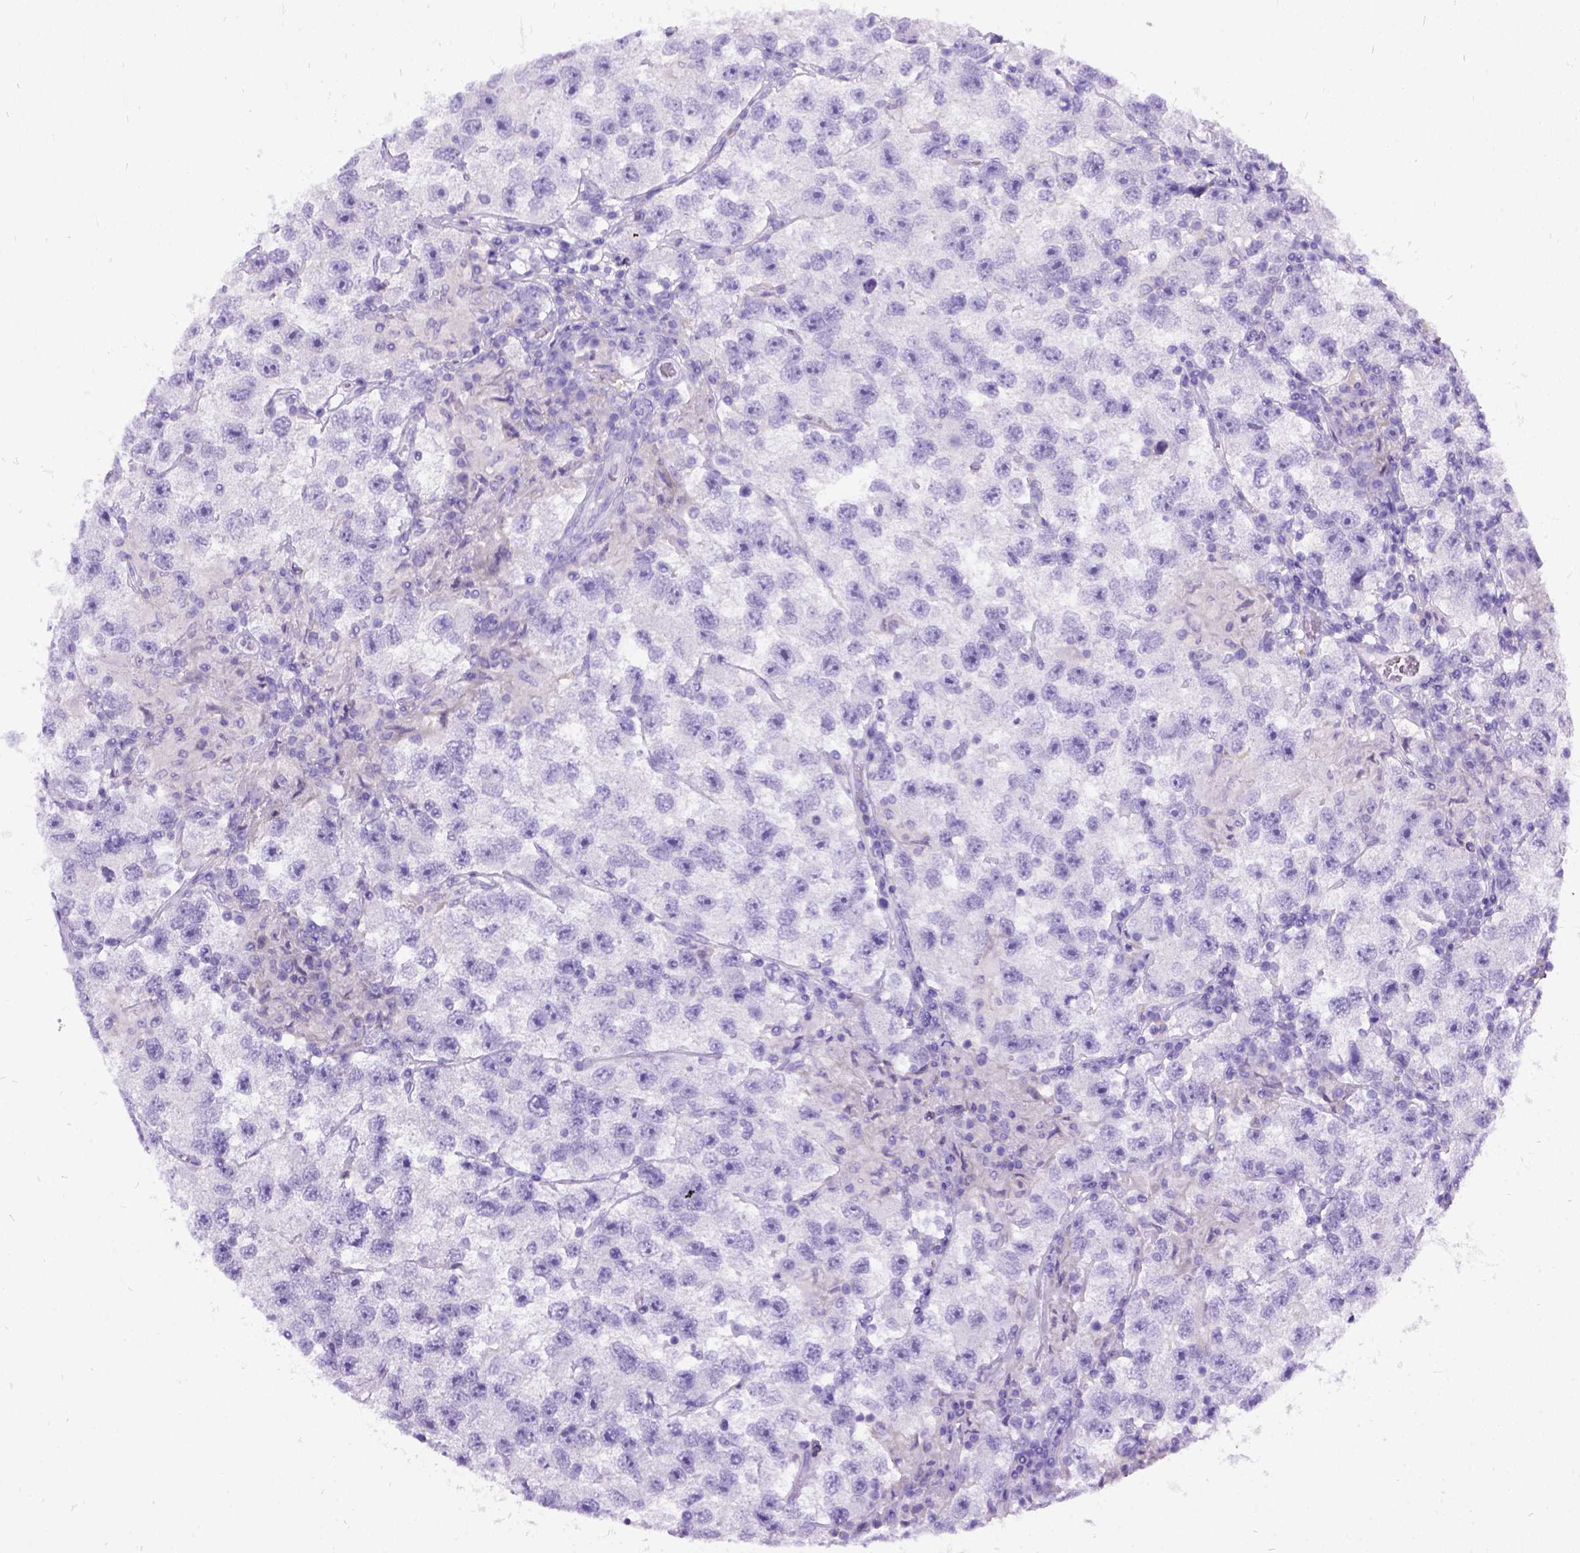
{"staining": {"intensity": "negative", "quantity": "none", "location": "none"}, "tissue": "testis cancer", "cell_type": "Tumor cells", "image_type": "cancer", "snomed": [{"axis": "morphology", "description": "Seminoma, NOS"}, {"axis": "topography", "description": "Testis"}], "caption": "IHC micrograph of neoplastic tissue: testis seminoma stained with DAB demonstrates no significant protein expression in tumor cells.", "gene": "PRG2", "patient": {"sex": "male", "age": 26}}